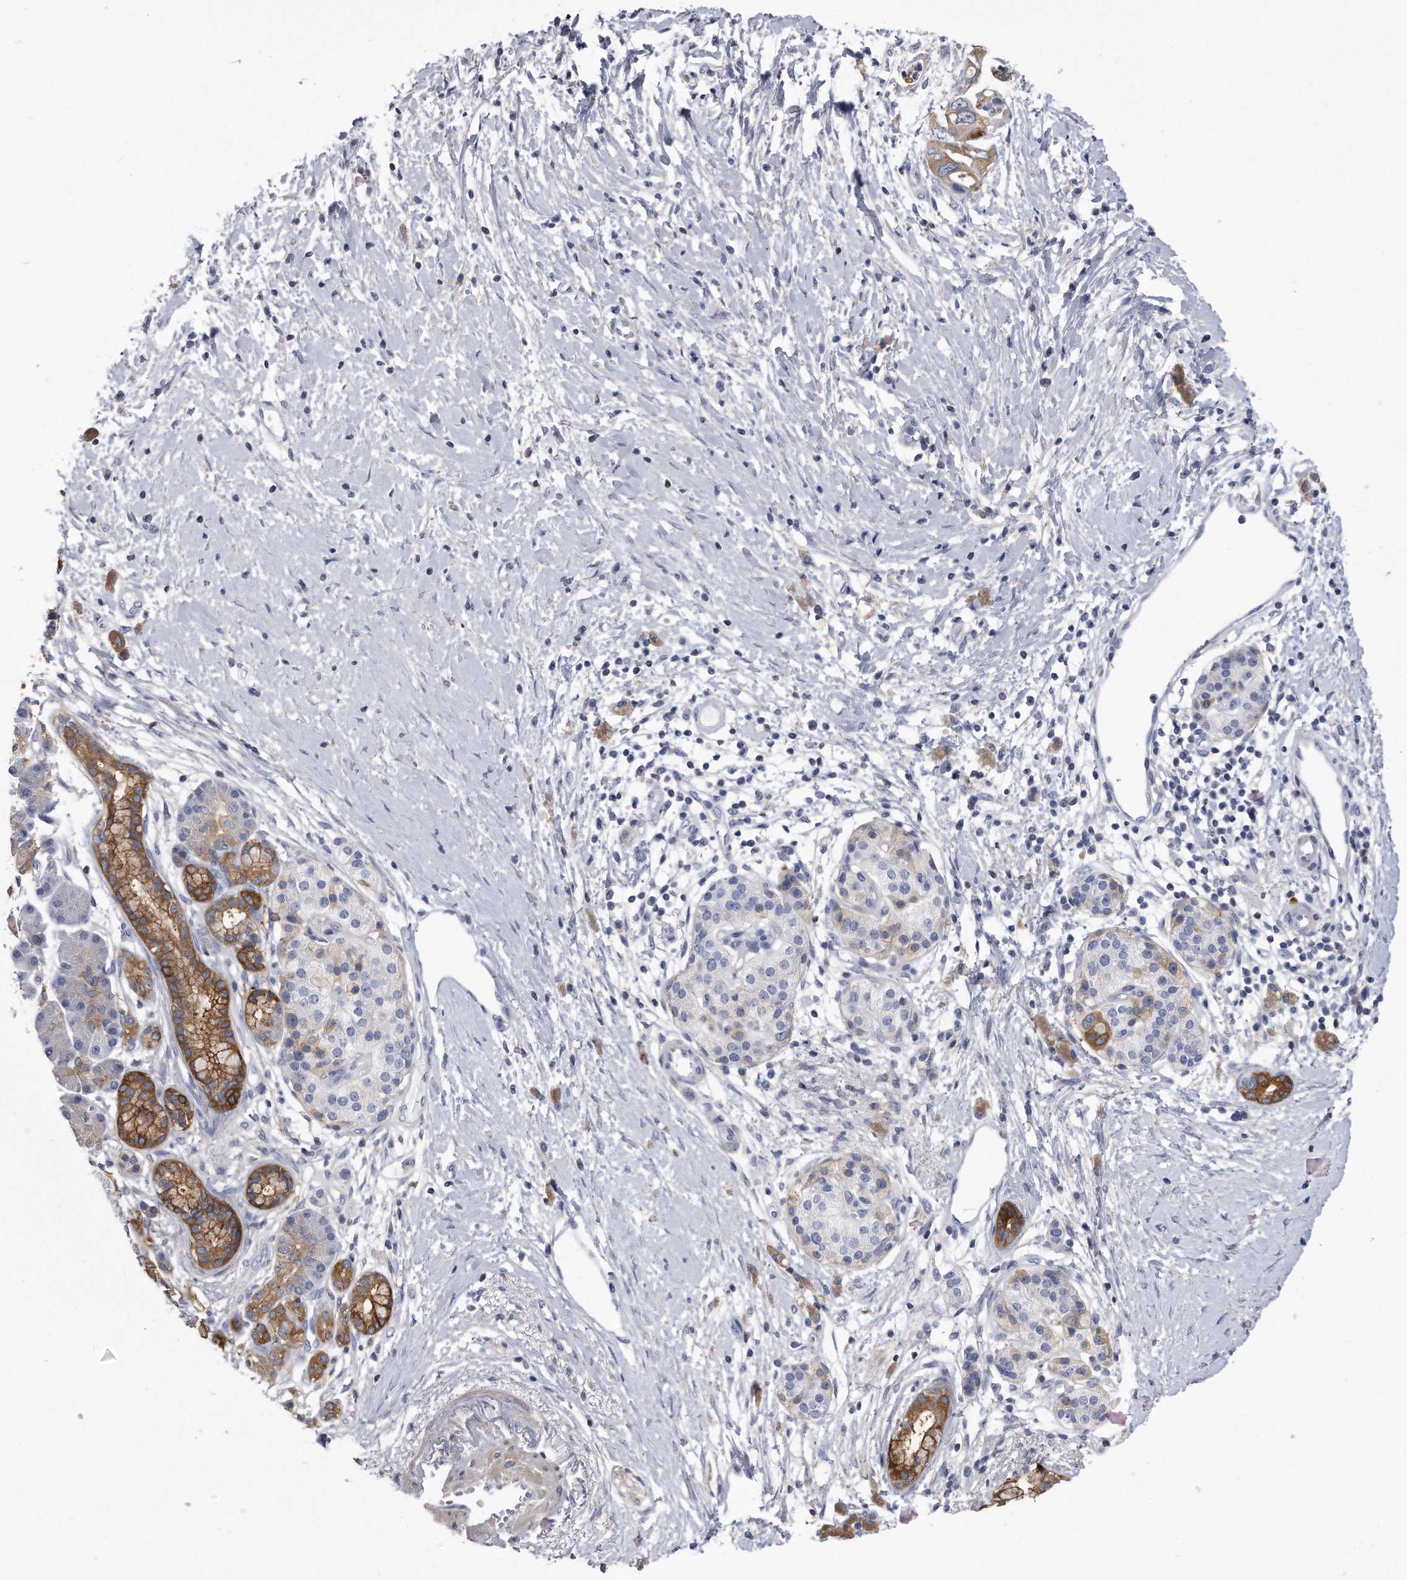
{"staining": {"intensity": "strong", "quantity": "<25%", "location": "cytoplasmic/membranous"}, "tissue": "pancreatic cancer", "cell_type": "Tumor cells", "image_type": "cancer", "snomed": [{"axis": "morphology", "description": "Adenocarcinoma, NOS"}, {"axis": "topography", "description": "Pancreas"}], "caption": "Strong cytoplasmic/membranous protein staining is present in about <25% of tumor cells in pancreatic cancer (adenocarcinoma).", "gene": "PYGB", "patient": {"sex": "male", "age": 66}}